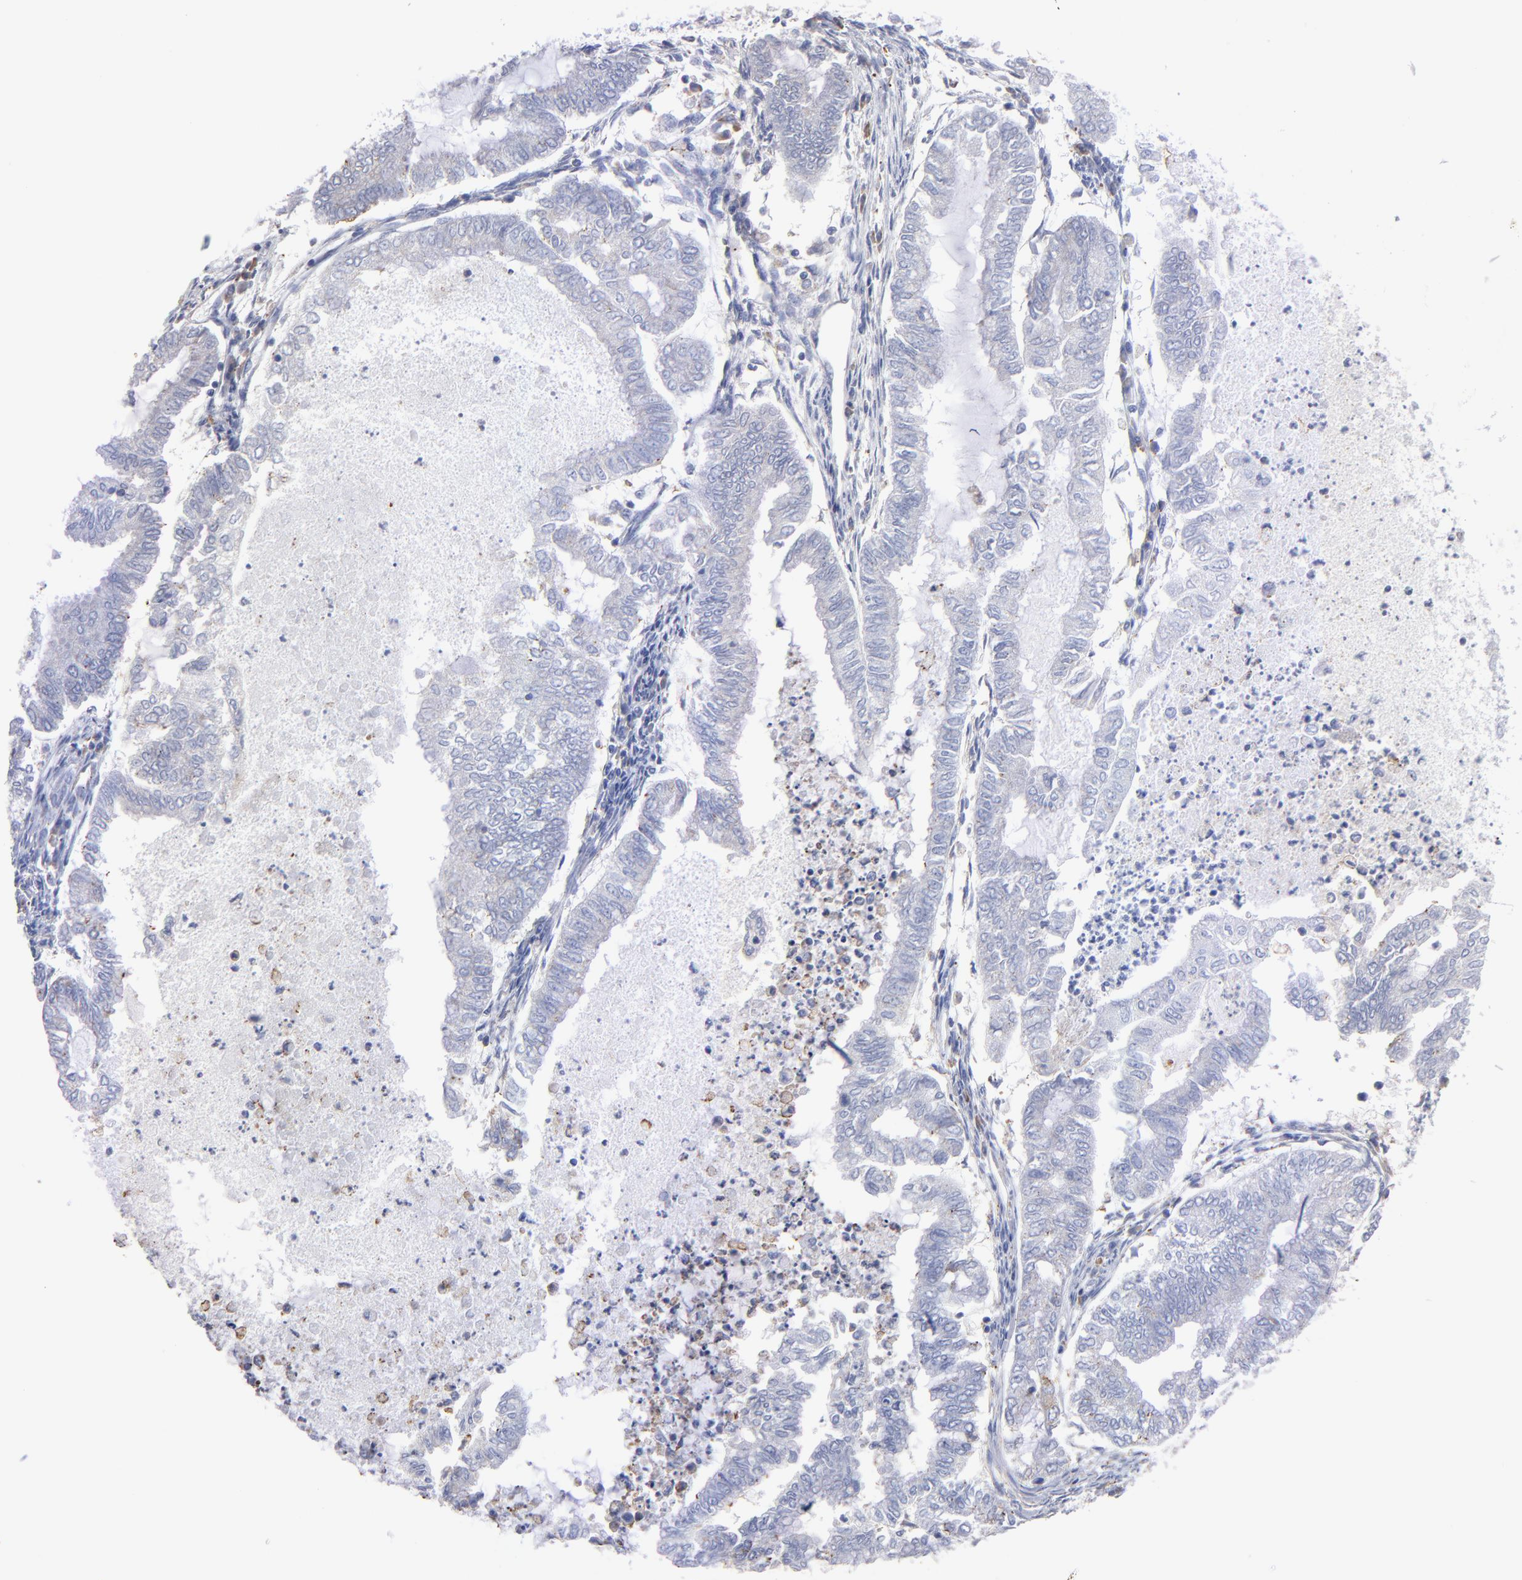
{"staining": {"intensity": "negative", "quantity": "none", "location": "none"}, "tissue": "endometrial cancer", "cell_type": "Tumor cells", "image_type": "cancer", "snomed": [{"axis": "morphology", "description": "Adenocarcinoma, NOS"}, {"axis": "topography", "description": "Endometrium"}], "caption": "This is an immunohistochemistry (IHC) histopathology image of human adenocarcinoma (endometrial). There is no expression in tumor cells.", "gene": "MFGE8", "patient": {"sex": "female", "age": 79}}